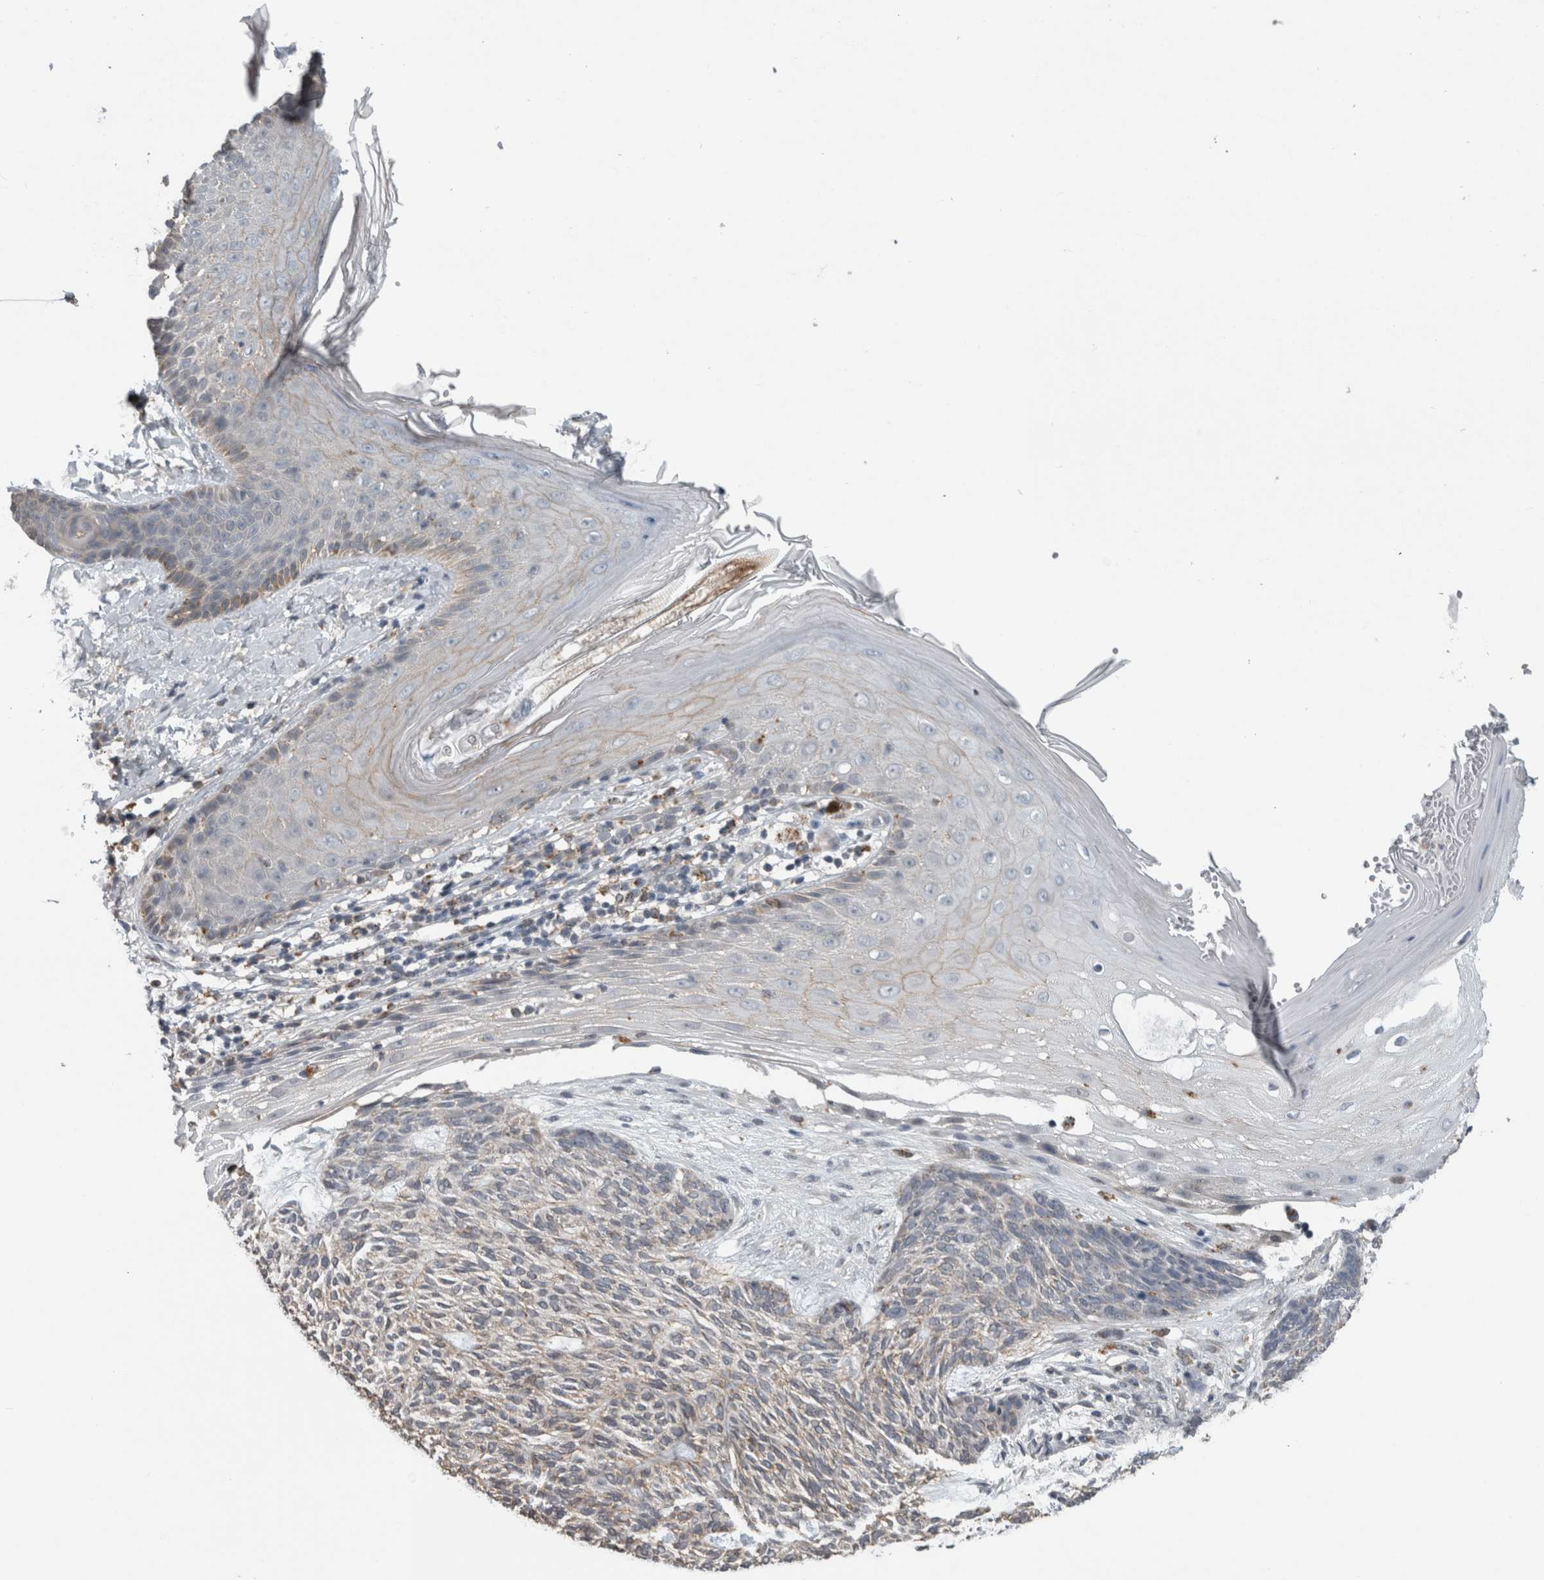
{"staining": {"intensity": "weak", "quantity": "<25%", "location": "cytoplasmic/membranous"}, "tissue": "skin cancer", "cell_type": "Tumor cells", "image_type": "cancer", "snomed": [{"axis": "morphology", "description": "Basal cell carcinoma"}, {"axis": "topography", "description": "Skin"}], "caption": "This is a histopathology image of IHC staining of skin cancer (basal cell carcinoma), which shows no expression in tumor cells.", "gene": "ACSF2", "patient": {"sex": "male", "age": 55}}